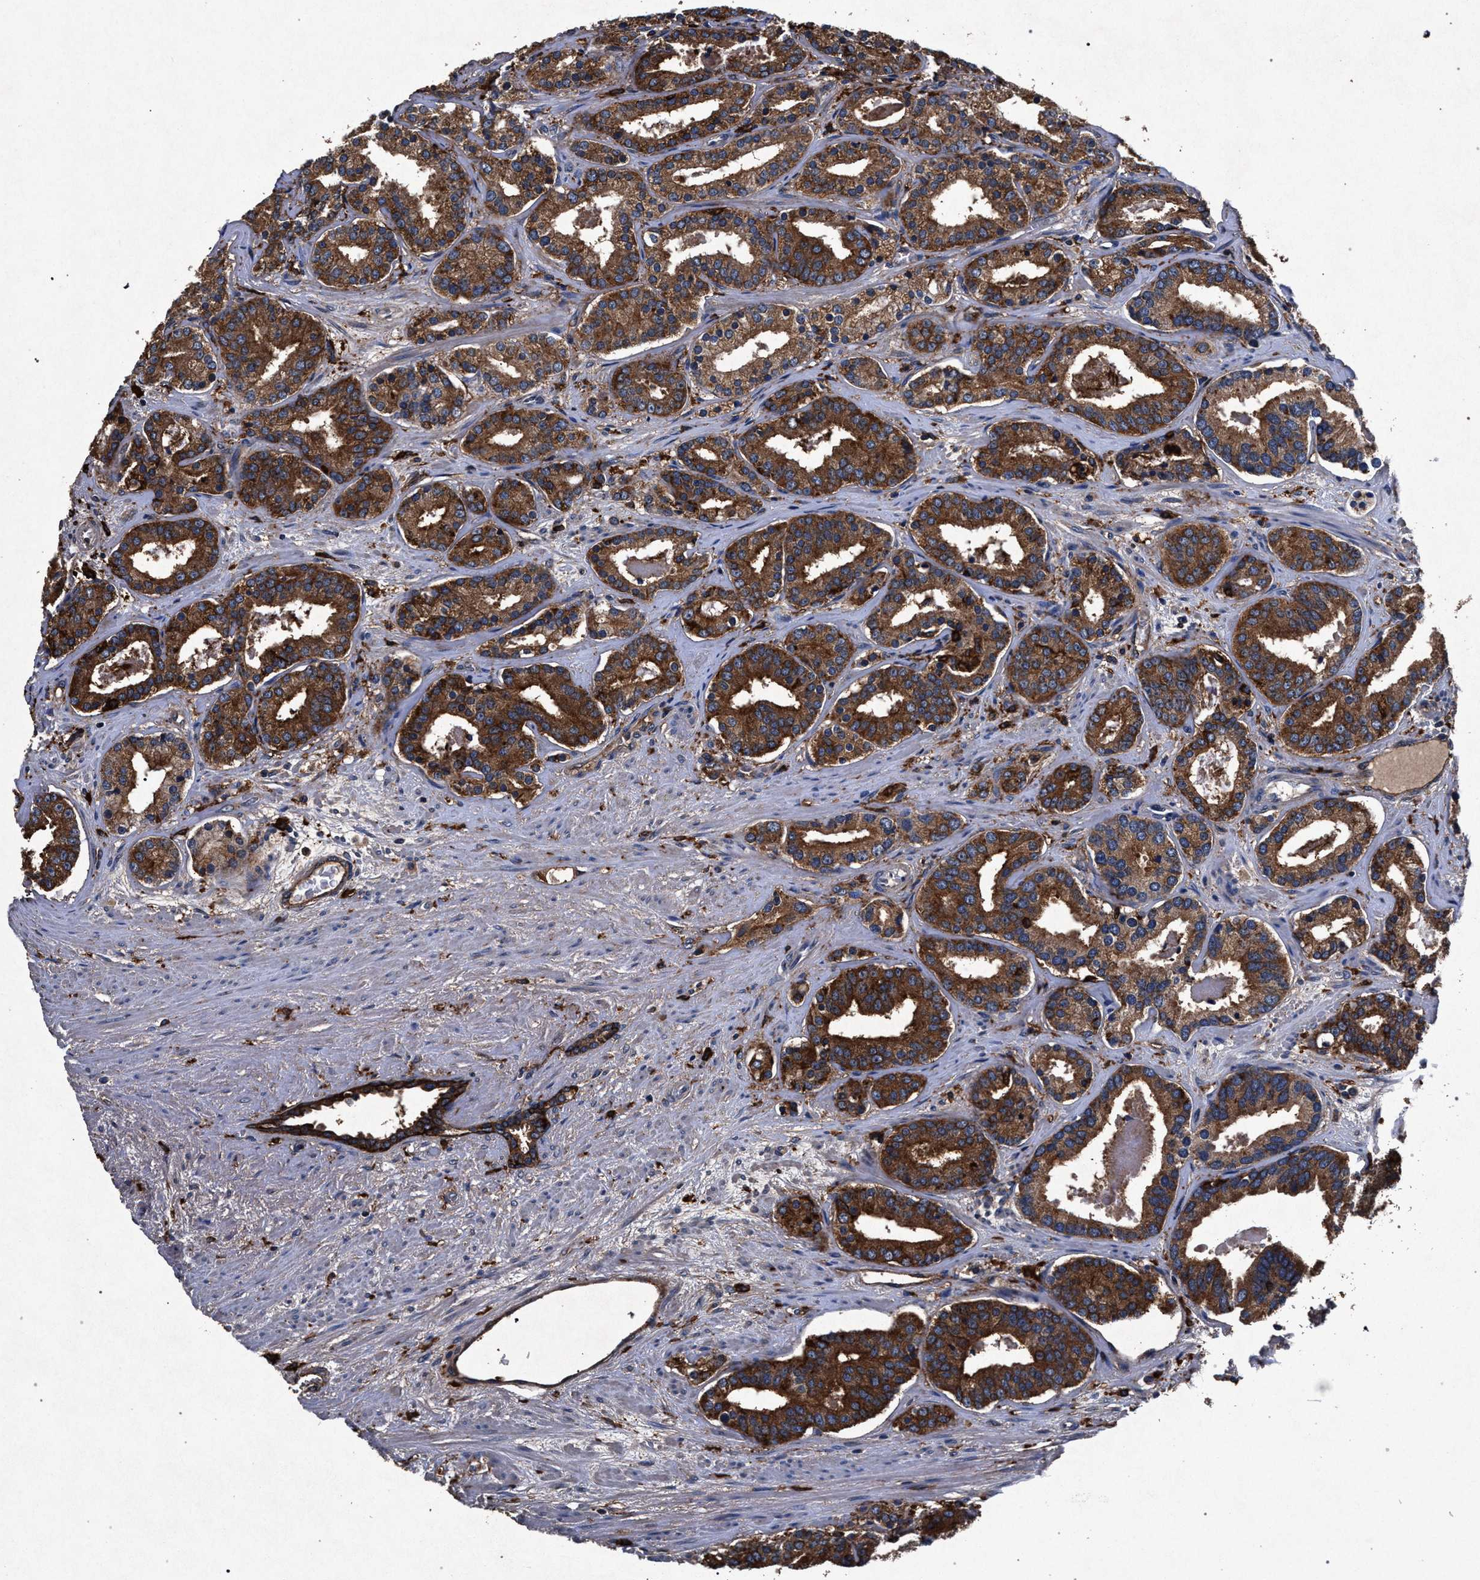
{"staining": {"intensity": "strong", "quantity": ">75%", "location": "cytoplasmic/membranous"}, "tissue": "prostate cancer", "cell_type": "Tumor cells", "image_type": "cancer", "snomed": [{"axis": "morphology", "description": "Adenocarcinoma, Low grade"}, {"axis": "topography", "description": "Prostate"}], "caption": "Tumor cells demonstrate high levels of strong cytoplasmic/membranous positivity in about >75% of cells in prostate cancer. (DAB (3,3'-diaminobenzidine) IHC with brightfield microscopy, high magnification).", "gene": "MARCKS", "patient": {"sex": "male", "age": 63}}